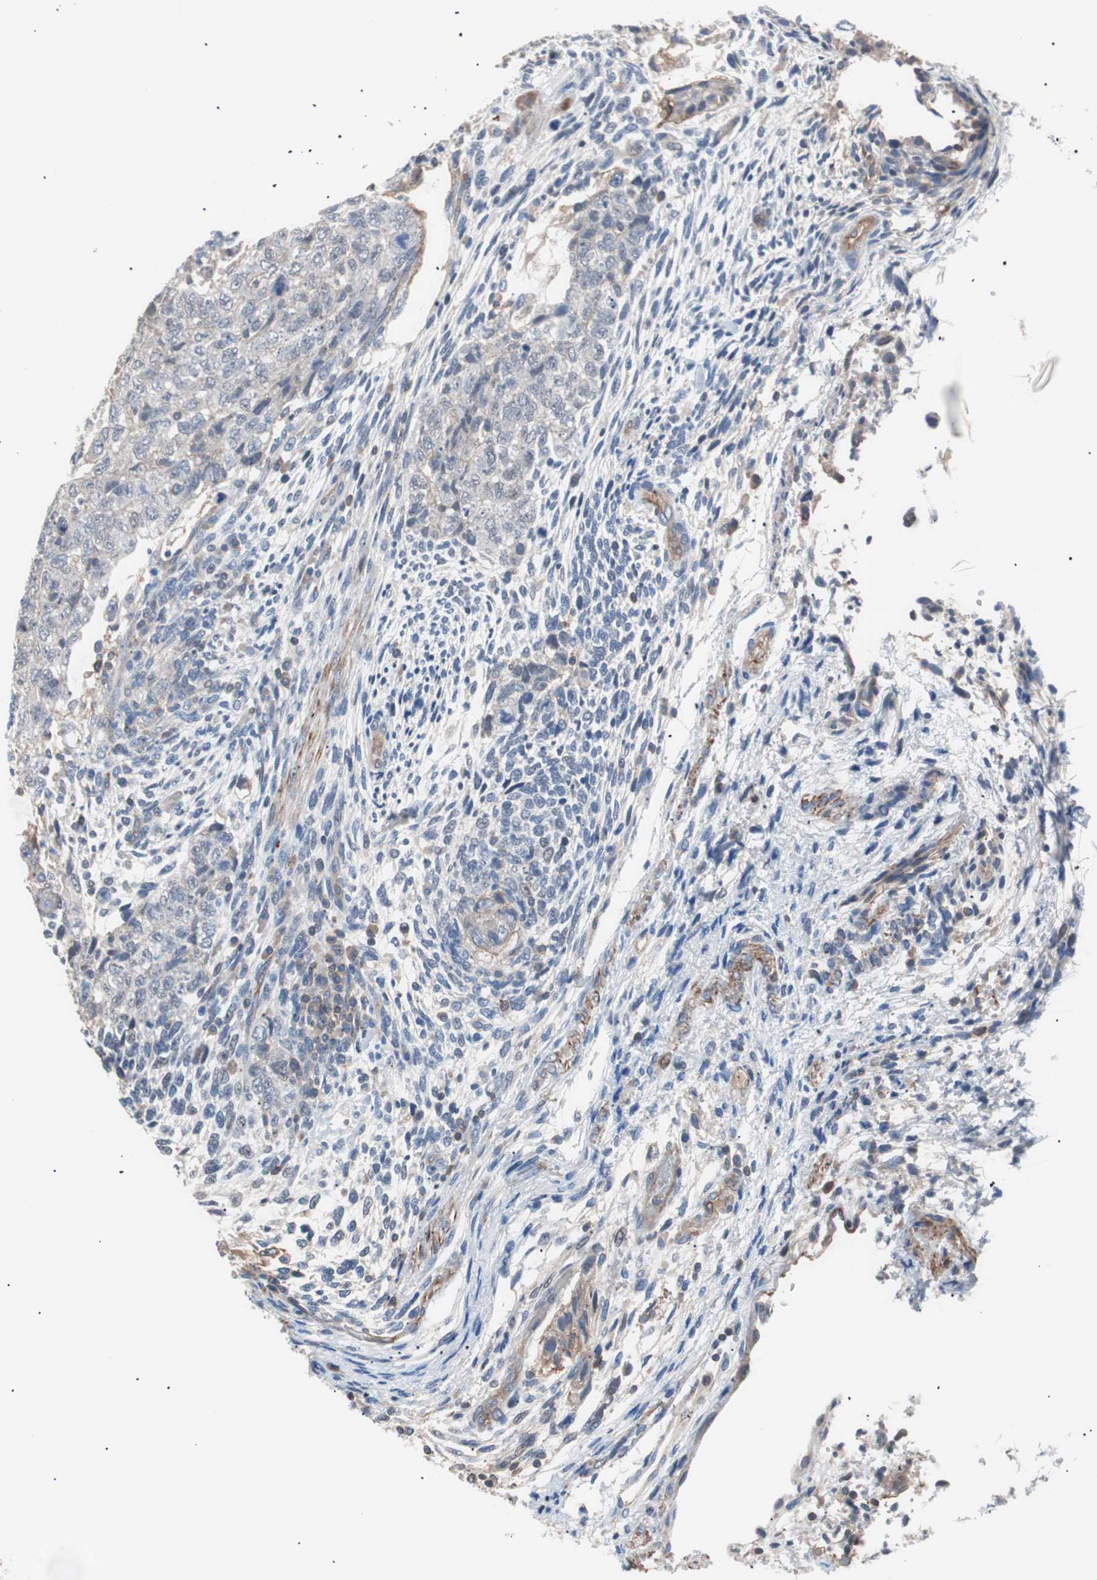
{"staining": {"intensity": "weak", "quantity": "<25%", "location": "cytoplasmic/membranous"}, "tissue": "testis cancer", "cell_type": "Tumor cells", "image_type": "cancer", "snomed": [{"axis": "morphology", "description": "Normal tissue, NOS"}, {"axis": "morphology", "description": "Carcinoma, Embryonal, NOS"}, {"axis": "topography", "description": "Testis"}], "caption": "An immunohistochemistry photomicrograph of testis cancer (embryonal carcinoma) is shown. There is no staining in tumor cells of testis cancer (embryonal carcinoma). (Stains: DAB immunohistochemistry (IHC) with hematoxylin counter stain, Microscopy: brightfield microscopy at high magnification).", "gene": "GPR160", "patient": {"sex": "male", "age": 36}}